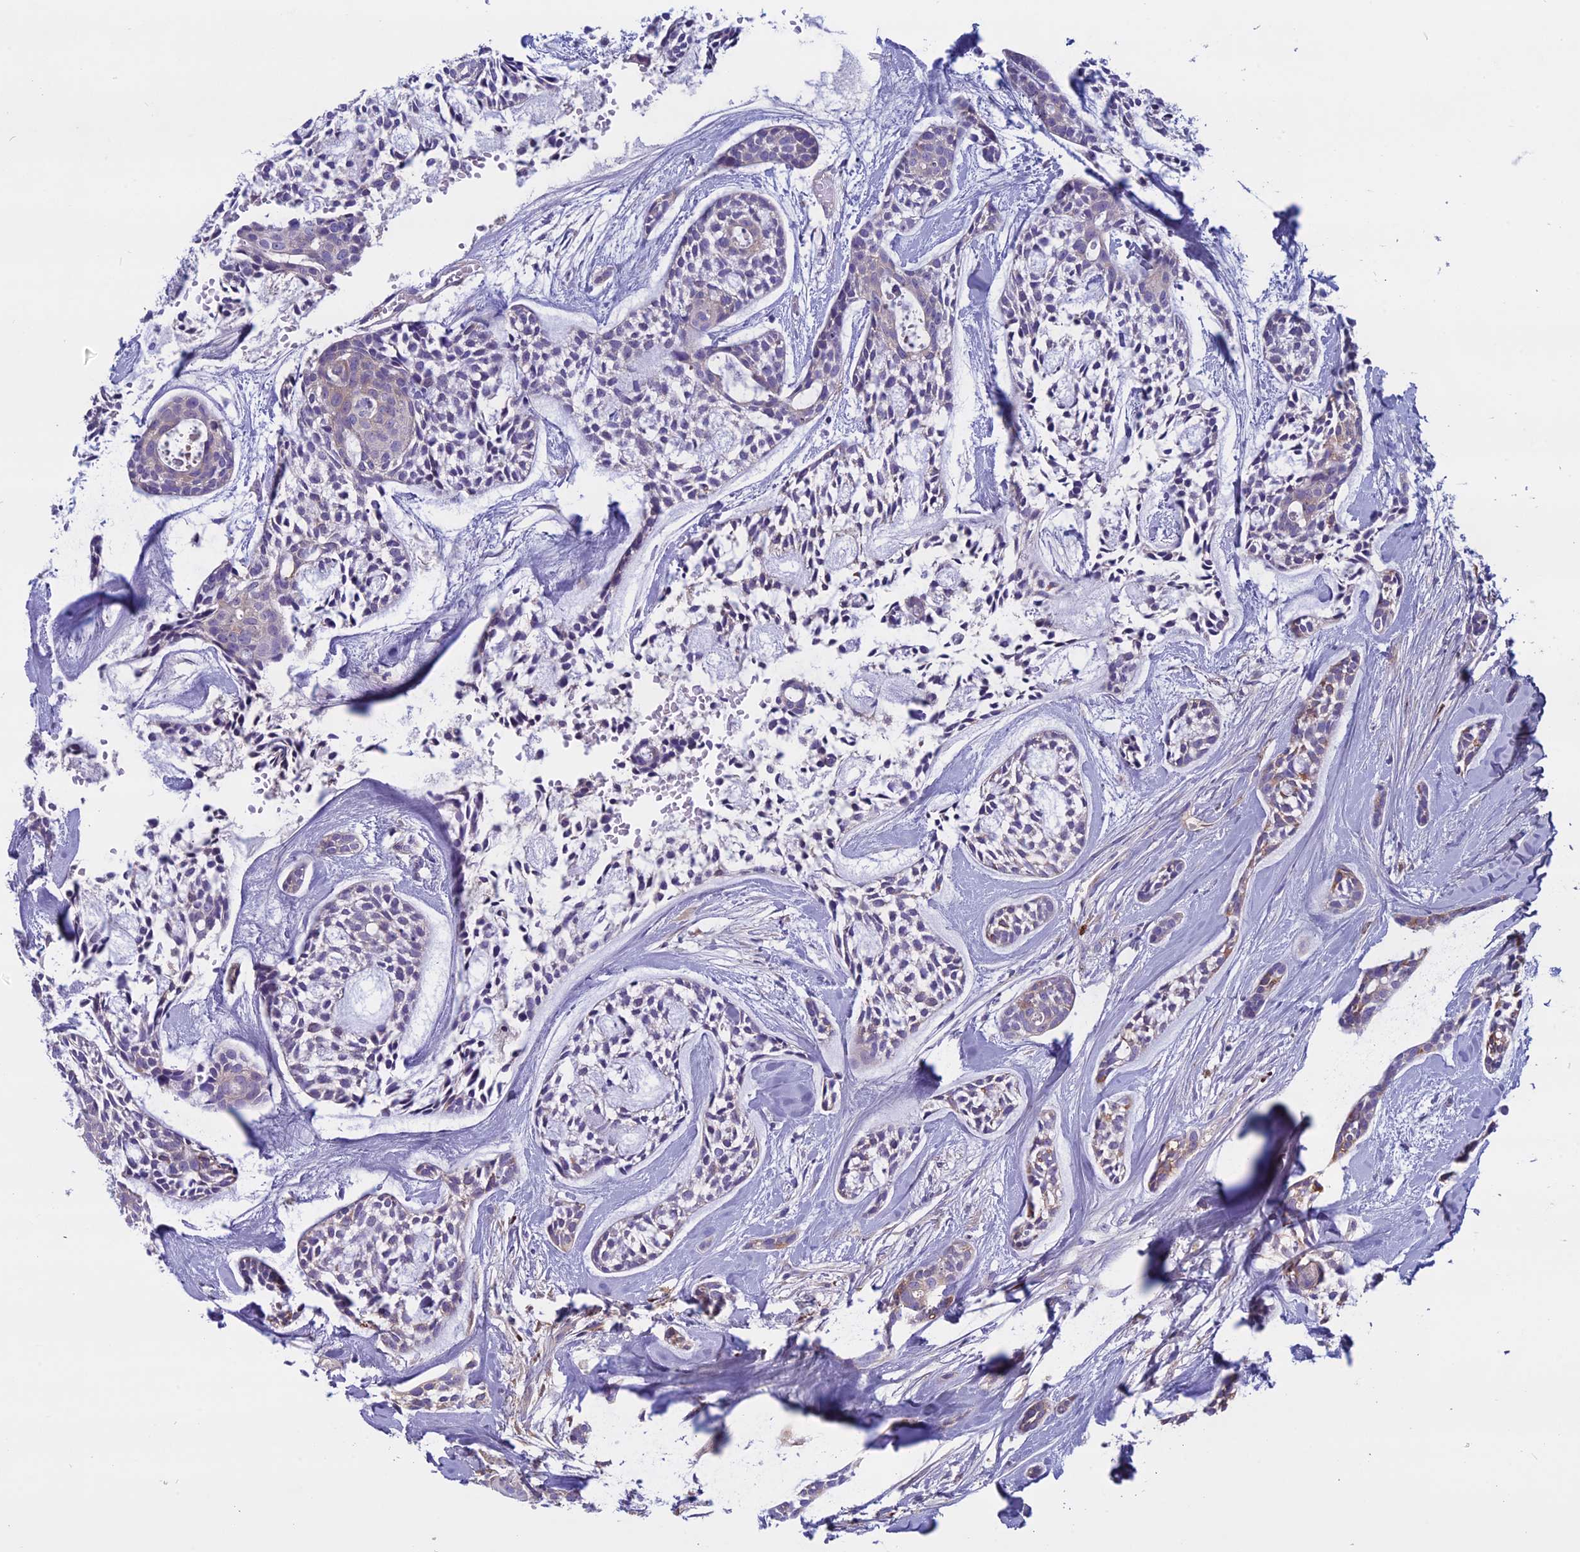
{"staining": {"intensity": "negative", "quantity": "none", "location": "none"}, "tissue": "head and neck cancer", "cell_type": "Tumor cells", "image_type": "cancer", "snomed": [{"axis": "morphology", "description": "Adenocarcinoma, NOS"}, {"axis": "topography", "description": "Subcutis"}, {"axis": "topography", "description": "Head-Neck"}], "caption": "There is no significant expression in tumor cells of head and neck cancer (adenocarcinoma).", "gene": "DCTN5", "patient": {"sex": "female", "age": 73}}